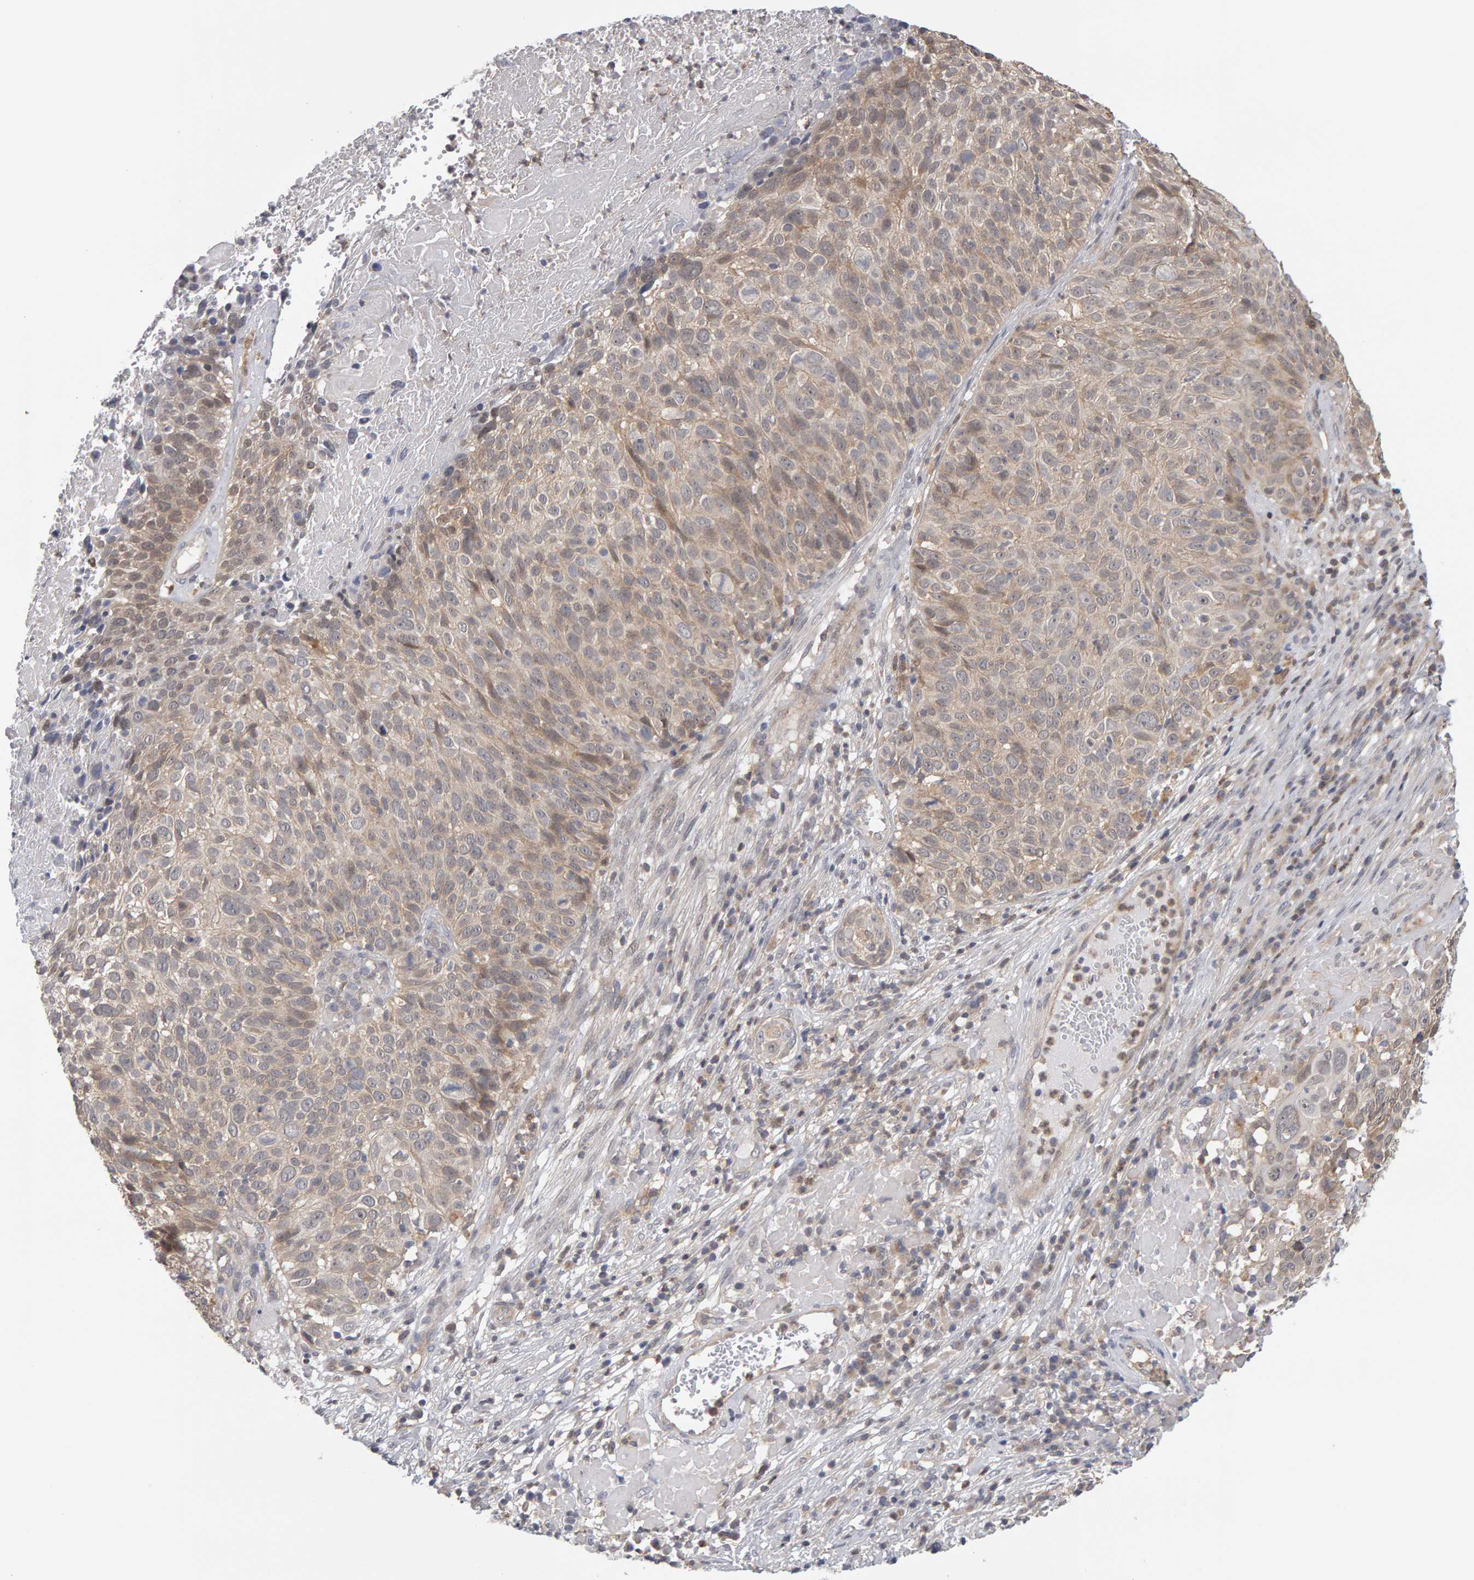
{"staining": {"intensity": "weak", "quantity": ">75%", "location": "cytoplasmic/membranous"}, "tissue": "cervical cancer", "cell_type": "Tumor cells", "image_type": "cancer", "snomed": [{"axis": "morphology", "description": "Squamous cell carcinoma, NOS"}, {"axis": "topography", "description": "Cervix"}], "caption": "An image of human cervical cancer stained for a protein demonstrates weak cytoplasmic/membranous brown staining in tumor cells.", "gene": "MSRA", "patient": {"sex": "female", "age": 74}}